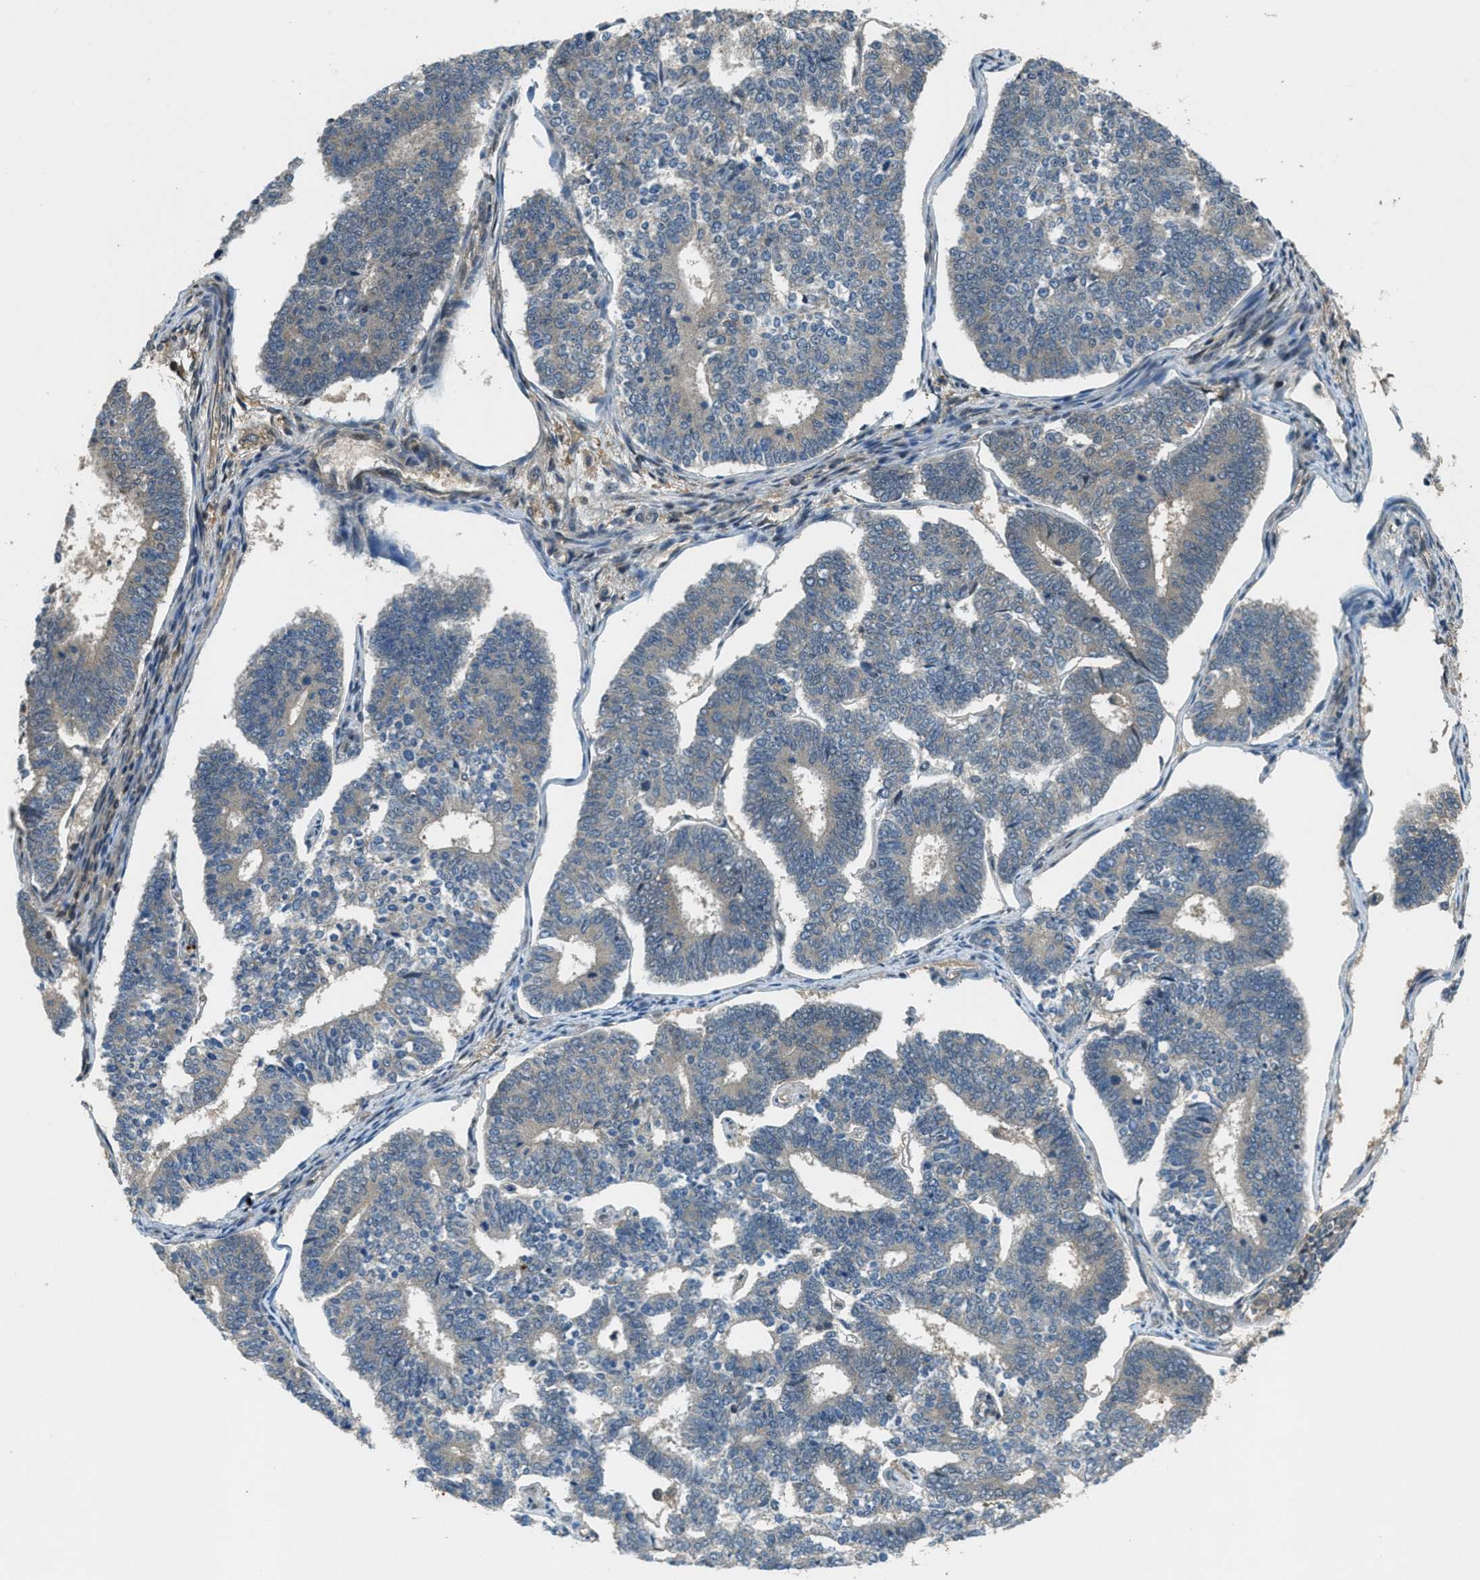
{"staining": {"intensity": "weak", "quantity": "<25%", "location": "cytoplasmic/membranous"}, "tissue": "endometrial cancer", "cell_type": "Tumor cells", "image_type": "cancer", "snomed": [{"axis": "morphology", "description": "Adenocarcinoma, NOS"}, {"axis": "topography", "description": "Endometrium"}], "caption": "This is an IHC micrograph of human endometrial adenocarcinoma. There is no expression in tumor cells.", "gene": "DUSP6", "patient": {"sex": "female", "age": 70}}